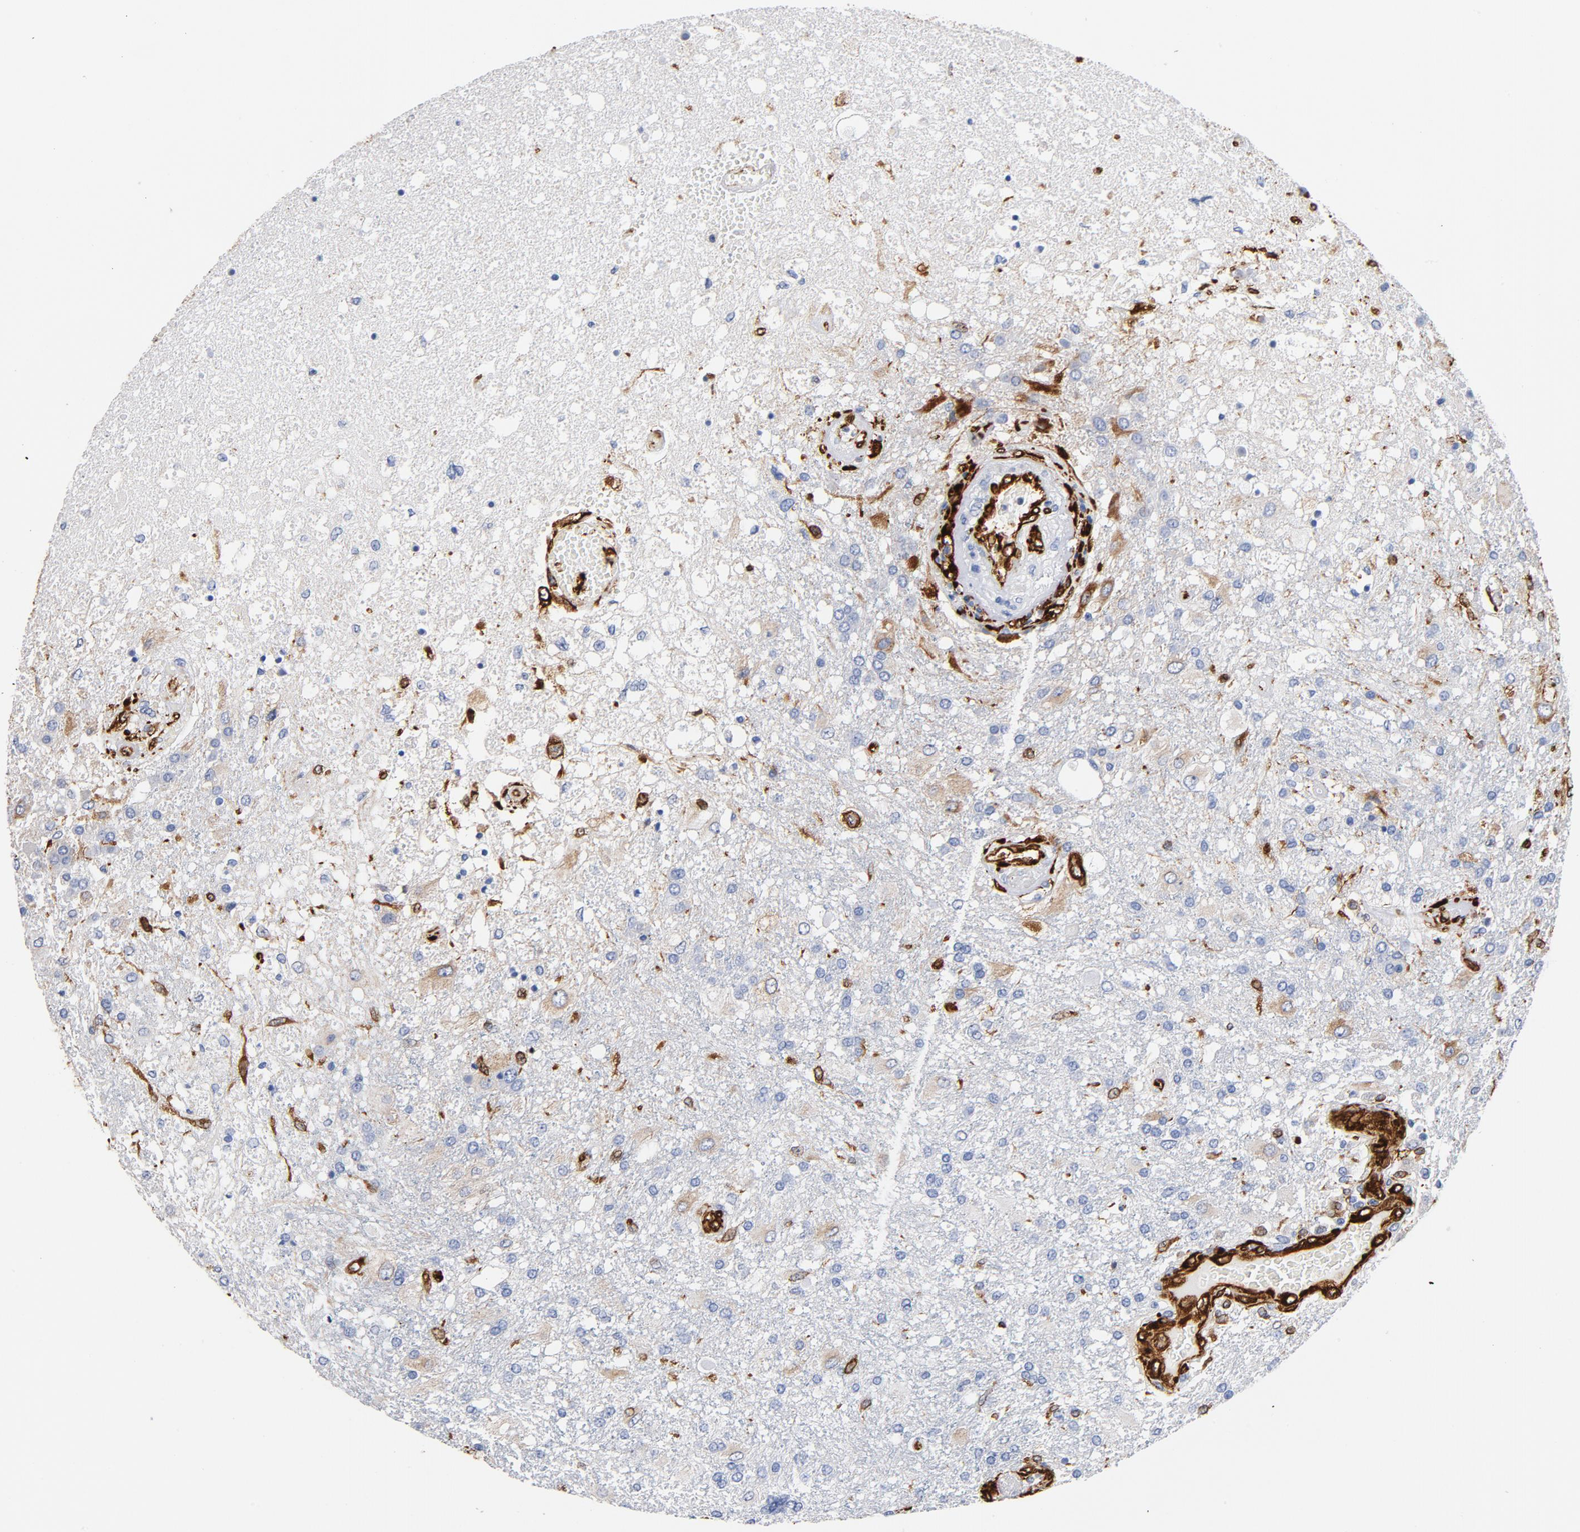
{"staining": {"intensity": "negative", "quantity": "none", "location": "none"}, "tissue": "glioma", "cell_type": "Tumor cells", "image_type": "cancer", "snomed": [{"axis": "morphology", "description": "Glioma, malignant, High grade"}, {"axis": "topography", "description": "Cerebral cortex"}], "caption": "This is a image of immunohistochemistry staining of high-grade glioma (malignant), which shows no expression in tumor cells. Brightfield microscopy of immunohistochemistry stained with DAB (3,3'-diaminobenzidine) (brown) and hematoxylin (blue), captured at high magnification.", "gene": "SERPINH1", "patient": {"sex": "male", "age": 79}}